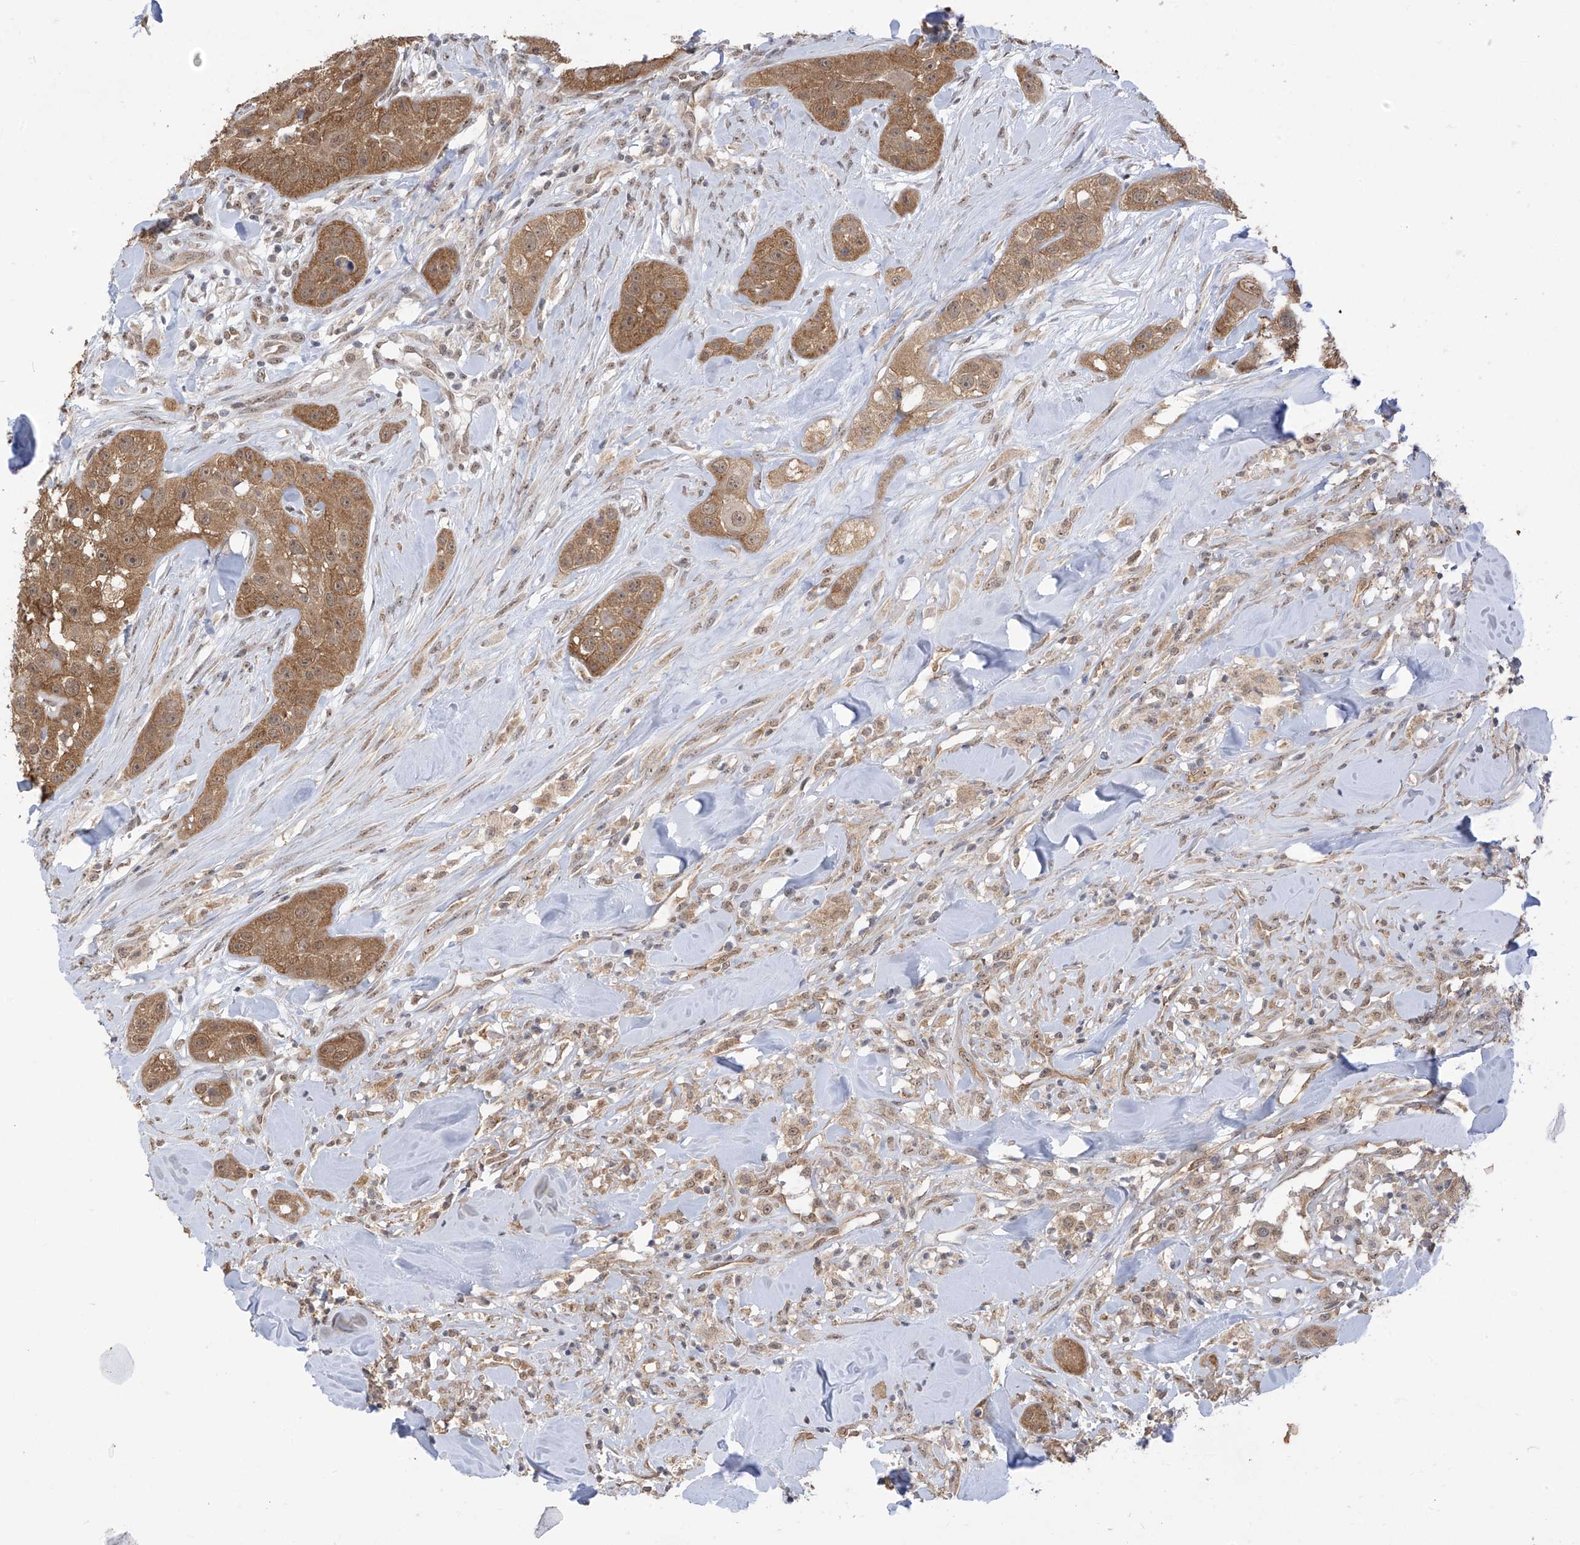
{"staining": {"intensity": "moderate", "quantity": ">75%", "location": "cytoplasmic/membranous,nuclear"}, "tissue": "head and neck cancer", "cell_type": "Tumor cells", "image_type": "cancer", "snomed": [{"axis": "morphology", "description": "Normal tissue, NOS"}, {"axis": "morphology", "description": "Squamous cell carcinoma, NOS"}, {"axis": "topography", "description": "Skeletal muscle"}, {"axis": "topography", "description": "Head-Neck"}], "caption": "The micrograph reveals immunohistochemical staining of head and neck cancer. There is moderate cytoplasmic/membranous and nuclear positivity is appreciated in about >75% of tumor cells. The protein is stained brown, and the nuclei are stained in blue (DAB (3,3'-diaminobenzidine) IHC with brightfield microscopy, high magnification).", "gene": "KIAA1522", "patient": {"sex": "male", "age": 51}}